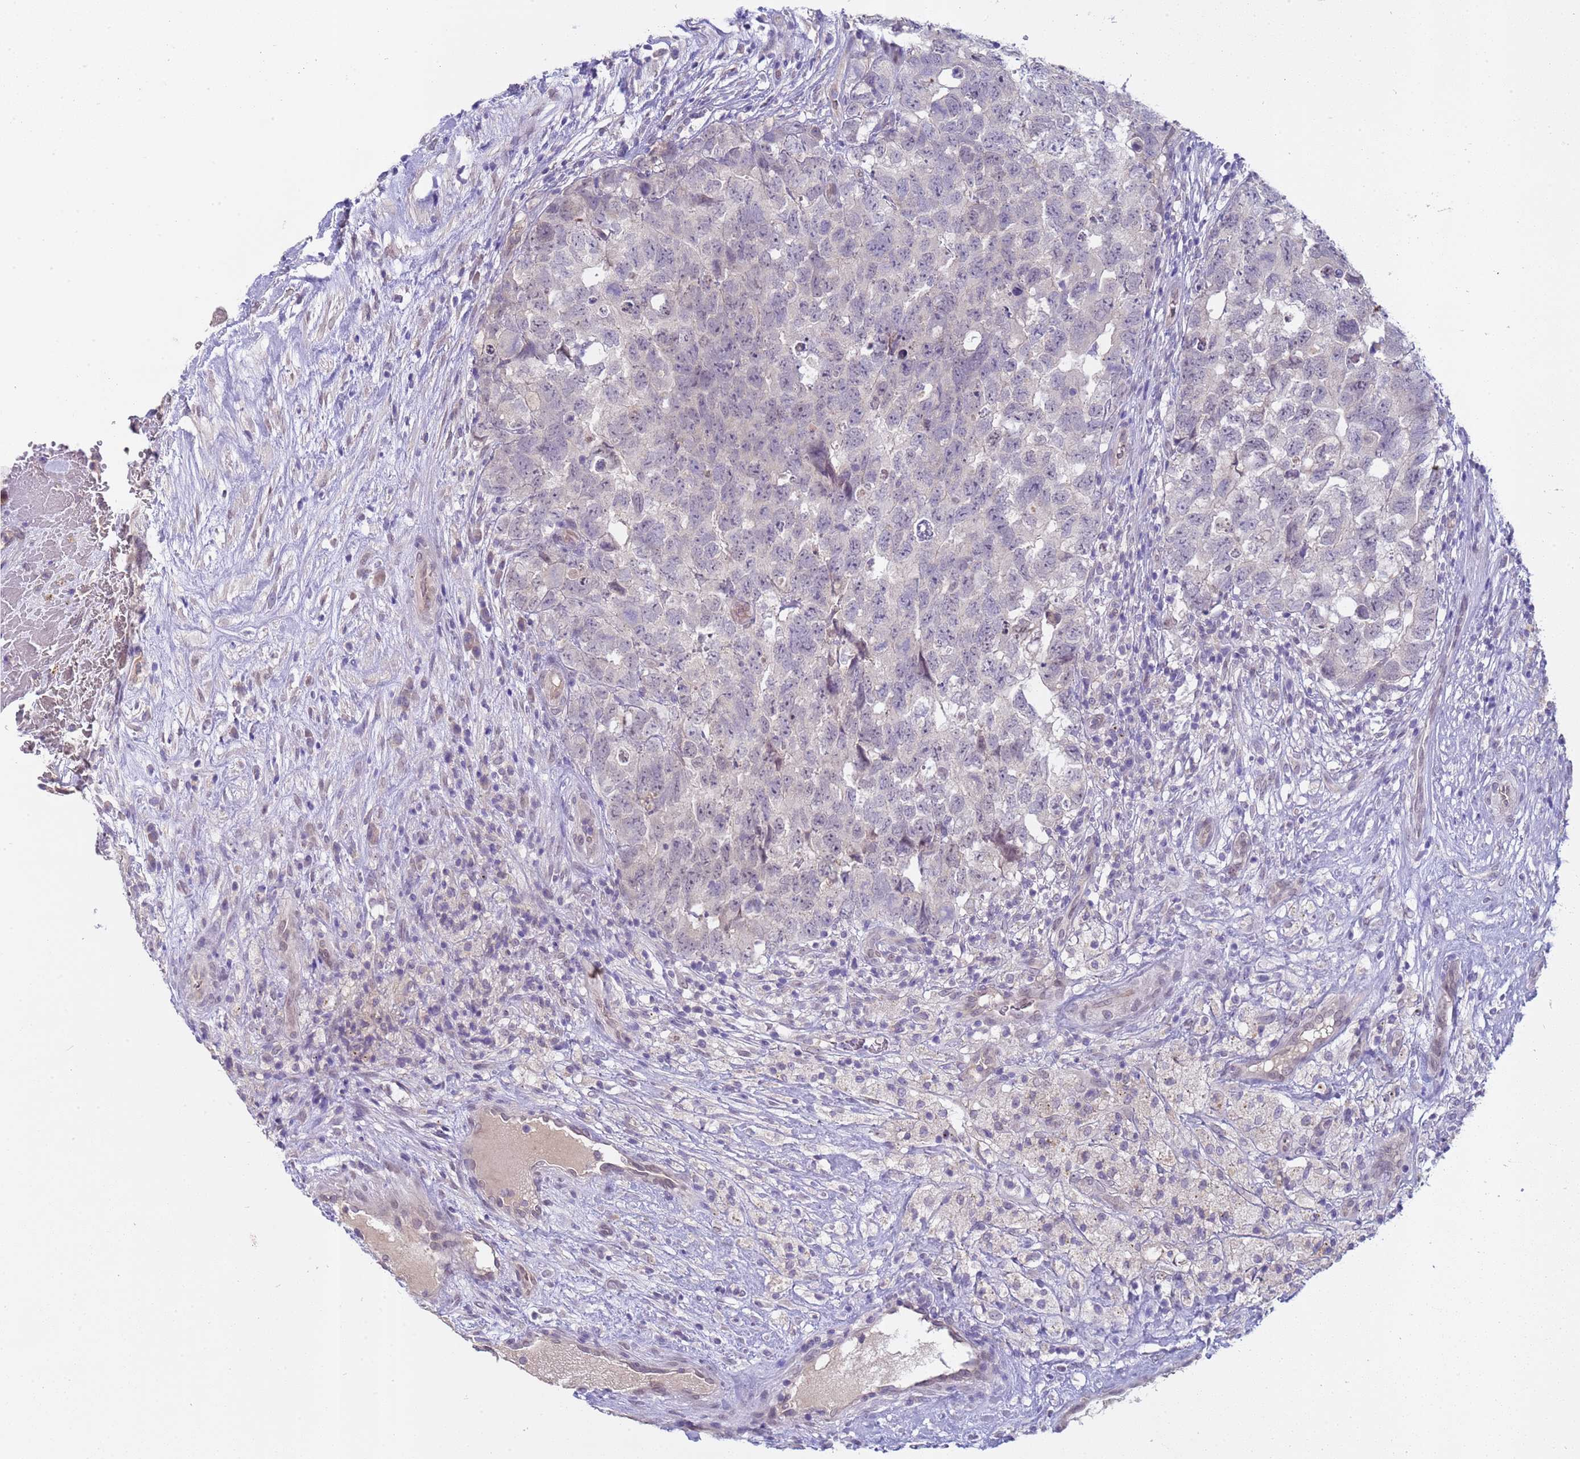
{"staining": {"intensity": "negative", "quantity": "none", "location": "none"}, "tissue": "testis cancer", "cell_type": "Tumor cells", "image_type": "cancer", "snomed": [{"axis": "morphology", "description": "Seminoma, NOS"}, {"axis": "morphology", "description": "Carcinoma, Embryonal, NOS"}, {"axis": "topography", "description": "Testis"}], "caption": "Human seminoma (testis) stained for a protein using immunohistochemistry reveals no positivity in tumor cells.", "gene": "TRMT10A", "patient": {"sex": "male", "age": 29}}